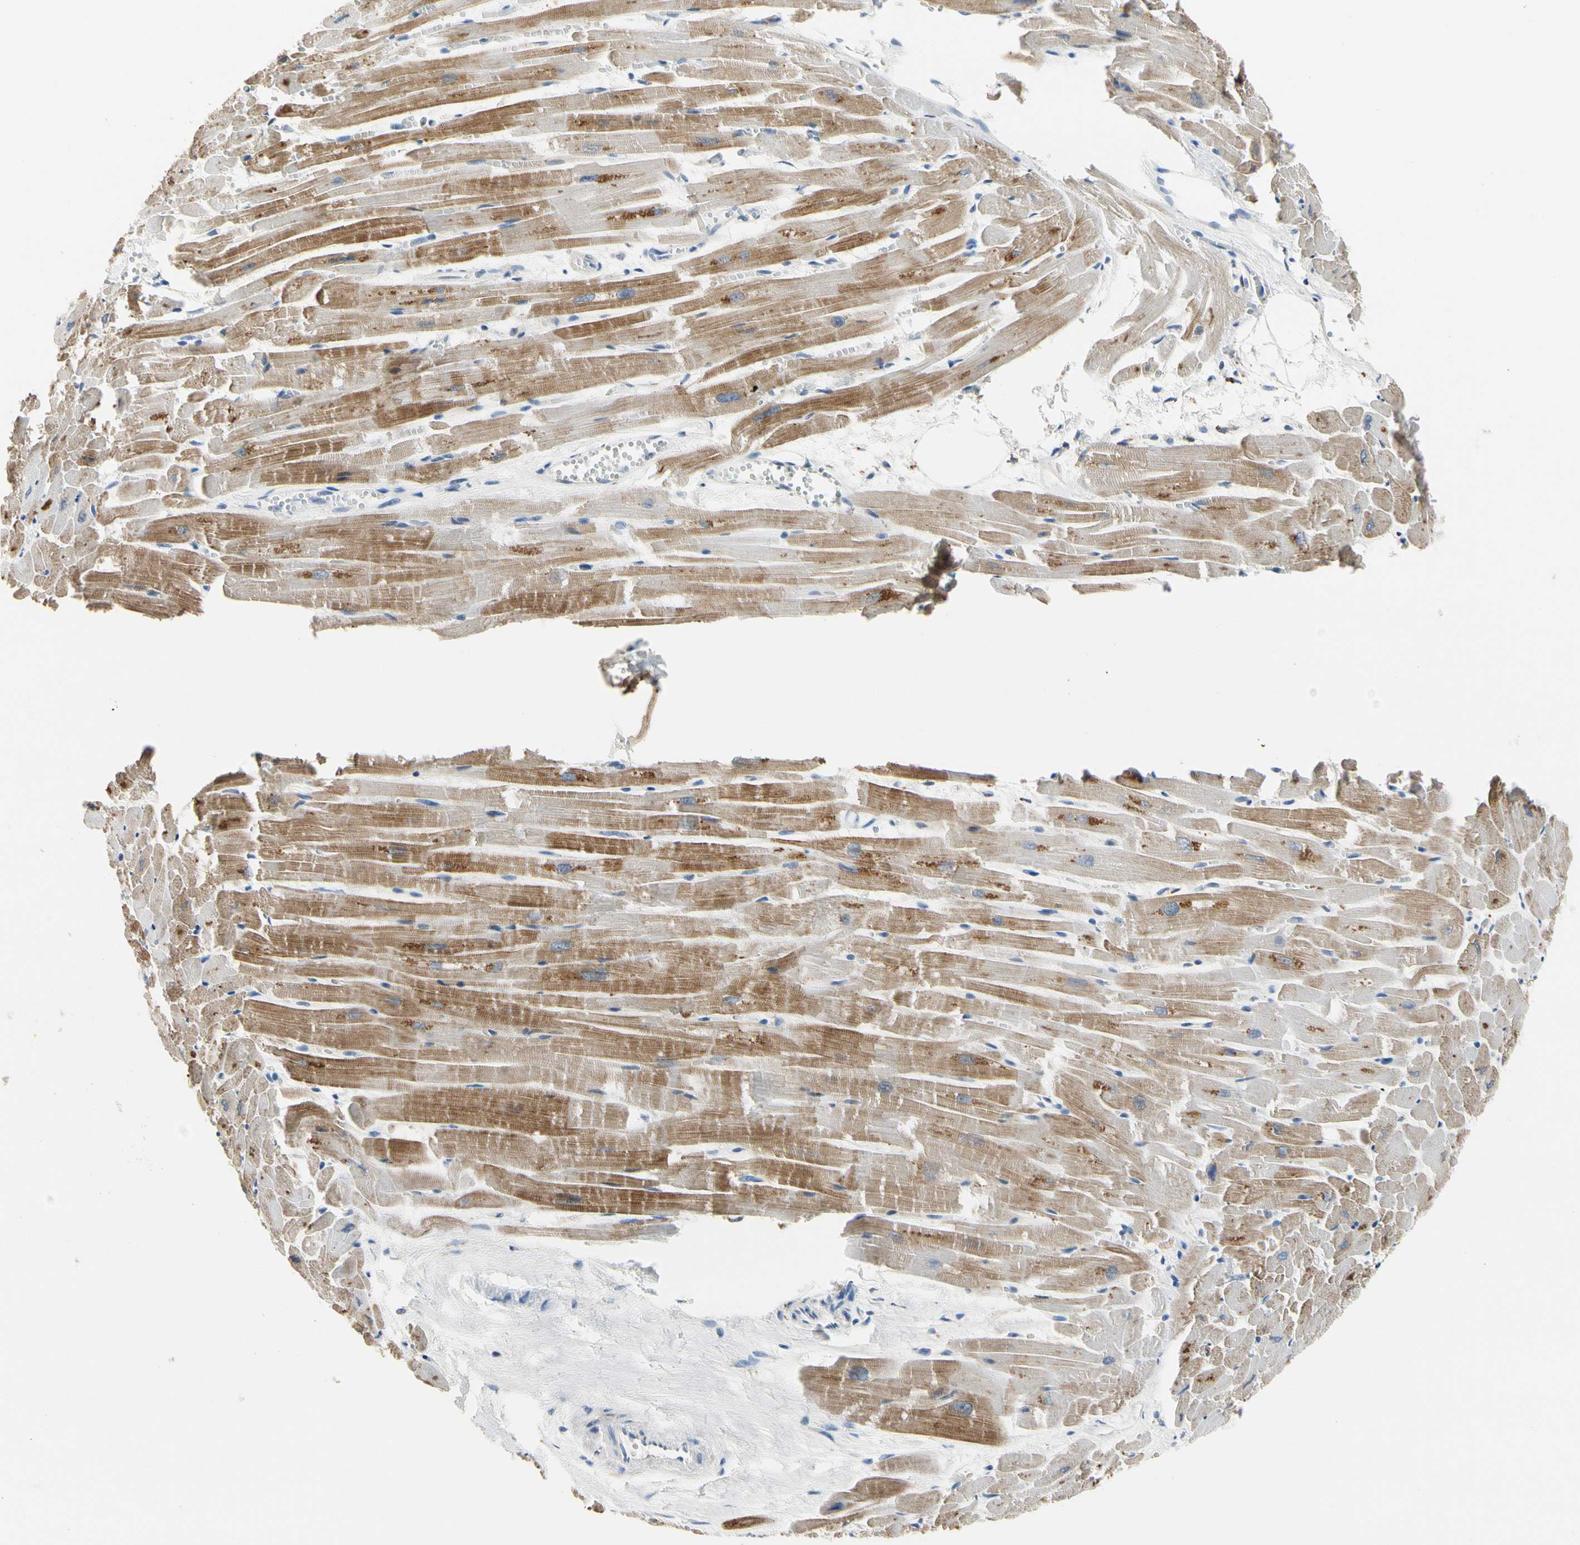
{"staining": {"intensity": "moderate", "quantity": "25%-75%", "location": "cytoplasmic/membranous"}, "tissue": "heart muscle", "cell_type": "Cardiomyocytes", "image_type": "normal", "snomed": [{"axis": "morphology", "description": "Normal tissue, NOS"}, {"axis": "topography", "description": "Heart"}], "caption": "Immunohistochemical staining of benign heart muscle reveals moderate cytoplasmic/membranous protein staining in about 25%-75% of cardiomyocytes.", "gene": "ECRG4", "patient": {"sex": "female", "age": 19}}